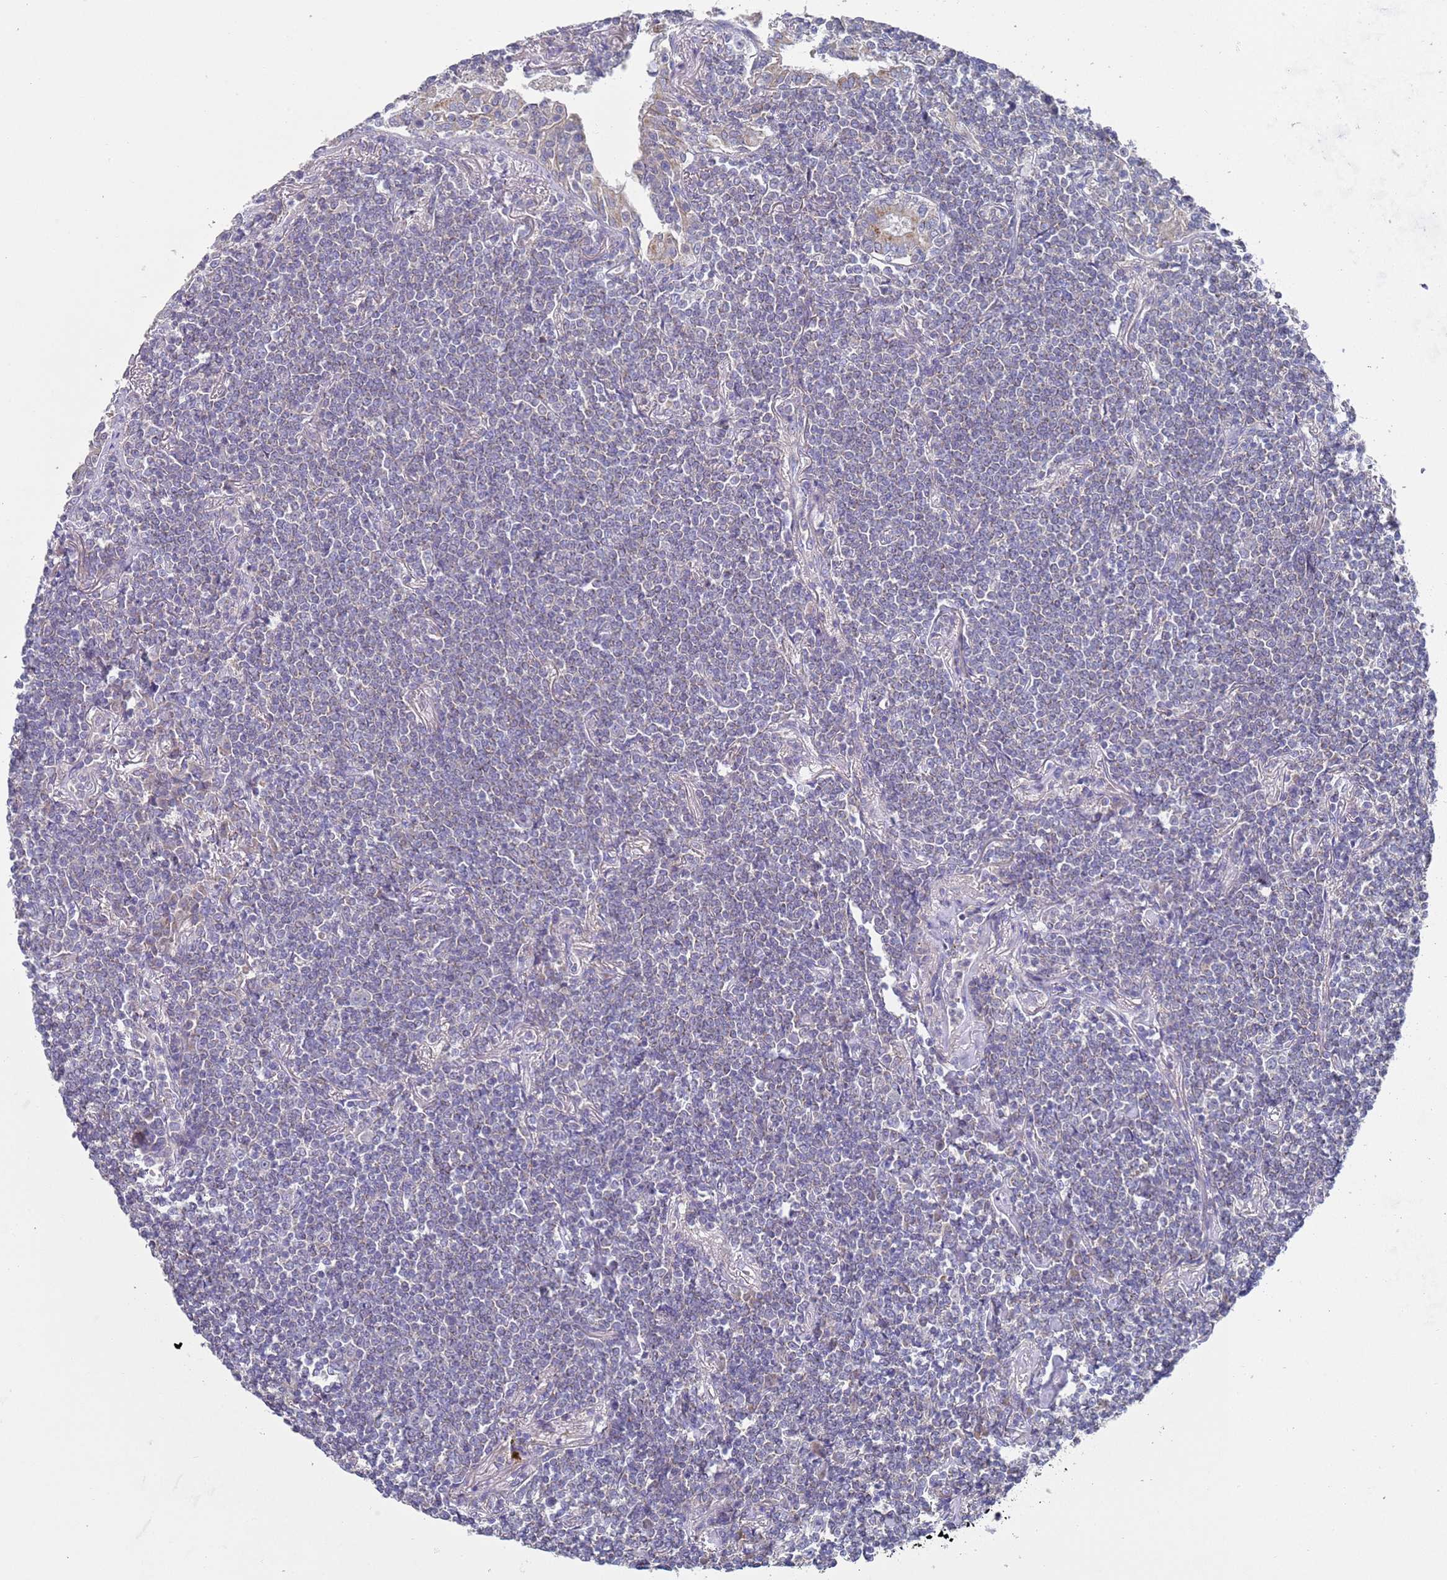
{"staining": {"intensity": "negative", "quantity": "none", "location": "none"}, "tissue": "lymphoma", "cell_type": "Tumor cells", "image_type": "cancer", "snomed": [{"axis": "morphology", "description": "Malignant lymphoma, non-Hodgkin's type, Low grade"}, {"axis": "topography", "description": "Lung"}], "caption": "Tumor cells are negative for brown protein staining in low-grade malignant lymphoma, non-Hodgkin's type.", "gene": "NPEPPS", "patient": {"sex": "female", "age": 71}}